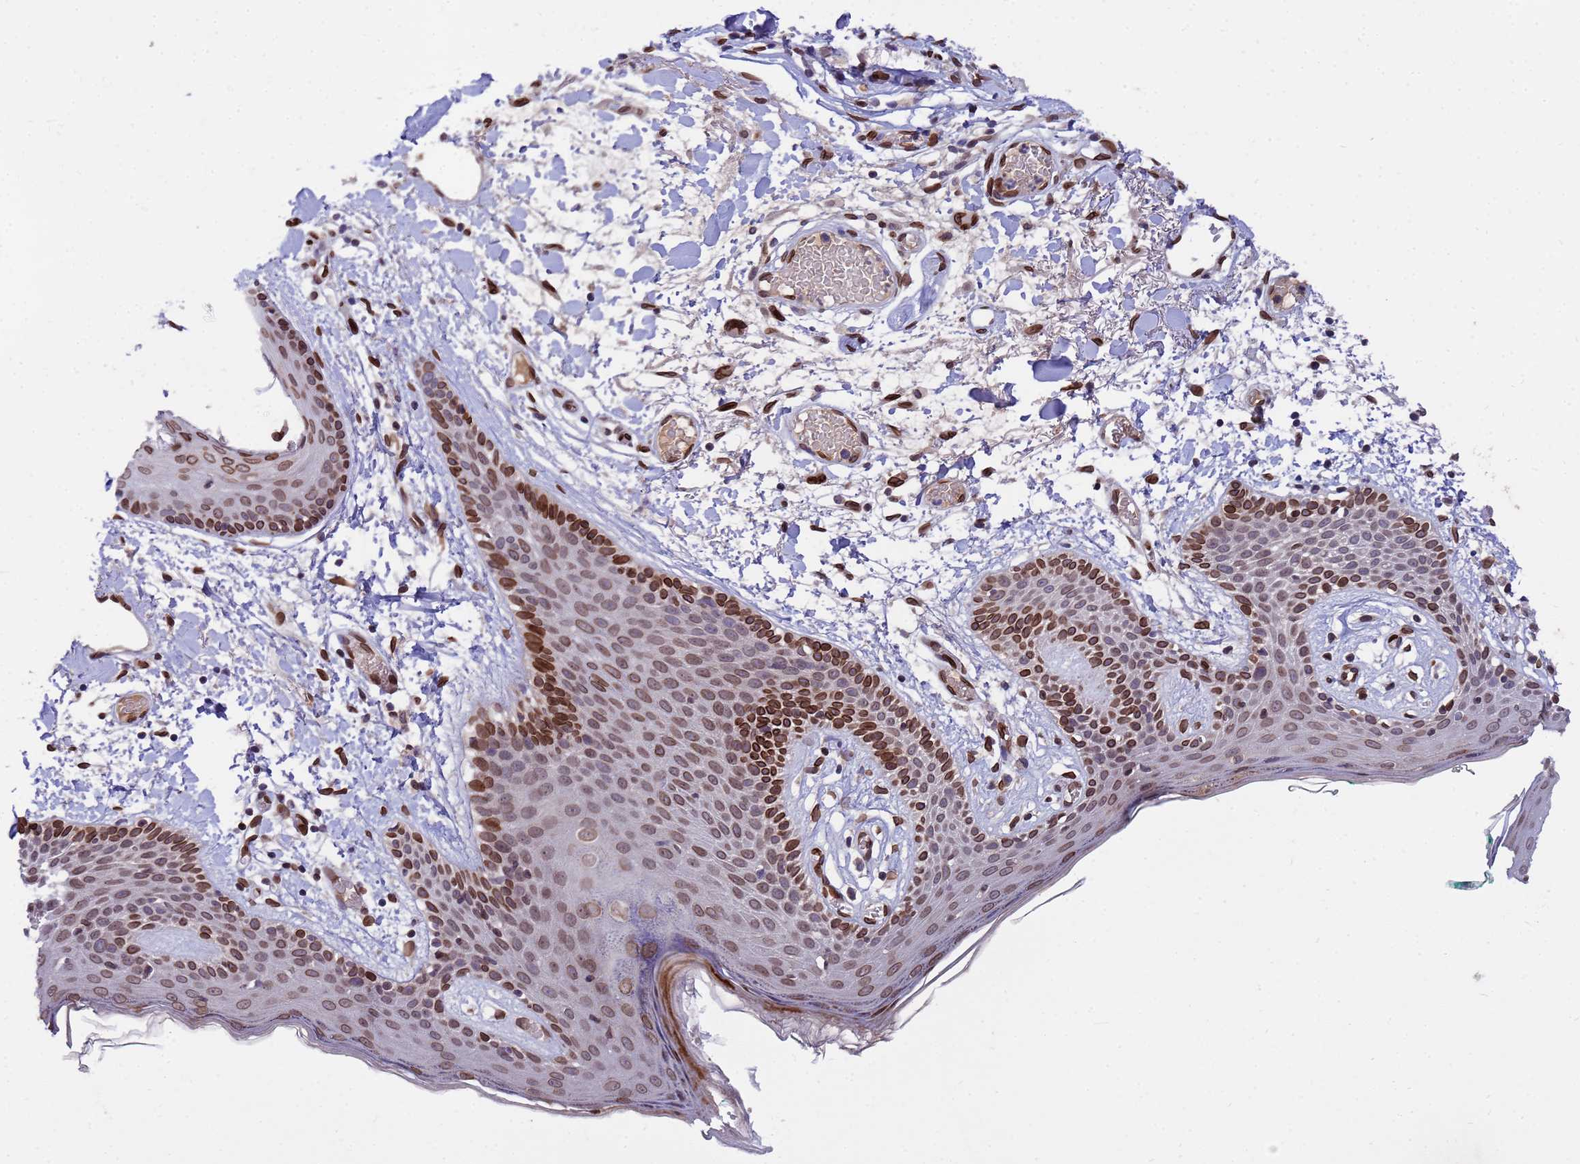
{"staining": {"intensity": "moderate", "quantity": ">75%", "location": "nuclear"}, "tissue": "skin", "cell_type": "Fibroblasts", "image_type": "normal", "snomed": [{"axis": "morphology", "description": "Normal tissue, NOS"}, {"axis": "topography", "description": "Skin"}], "caption": "Brown immunohistochemical staining in benign skin demonstrates moderate nuclear staining in approximately >75% of fibroblasts. (IHC, brightfield microscopy, high magnification).", "gene": "GPR135", "patient": {"sex": "male", "age": 79}}